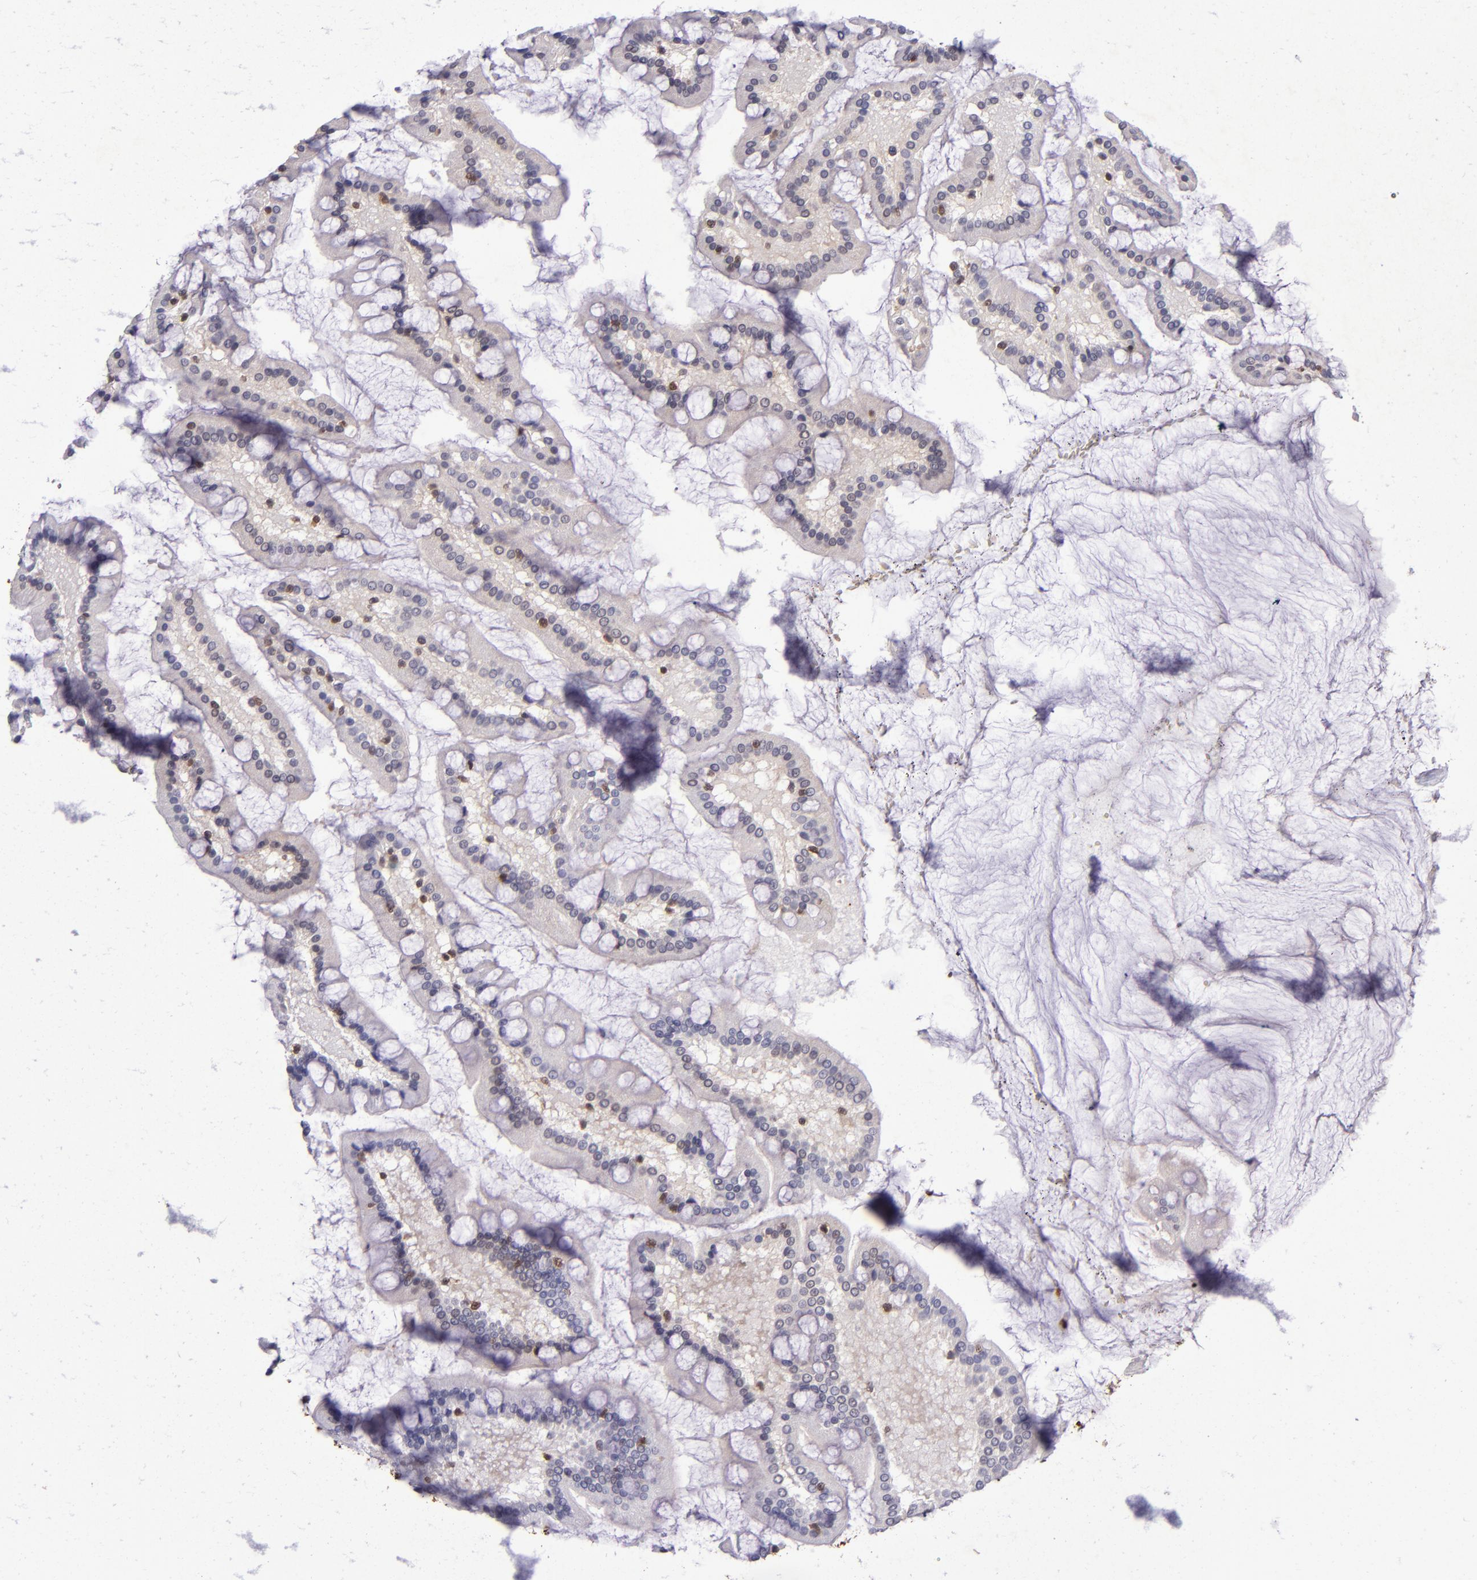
{"staining": {"intensity": "strong", "quantity": "<25%", "location": "cytoplasmic/membranous,nuclear"}, "tissue": "small intestine", "cell_type": "Glandular cells", "image_type": "normal", "snomed": [{"axis": "morphology", "description": "Normal tissue, NOS"}, {"axis": "topography", "description": "Small intestine"}], "caption": "DAB immunohistochemical staining of benign human small intestine displays strong cytoplasmic/membranous,nuclear protein staining in about <25% of glandular cells. The protein of interest is stained brown, and the nuclei are stained in blue (DAB IHC with brightfield microscopy, high magnification).", "gene": "MGMT", "patient": {"sex": "male", "age": 41}}